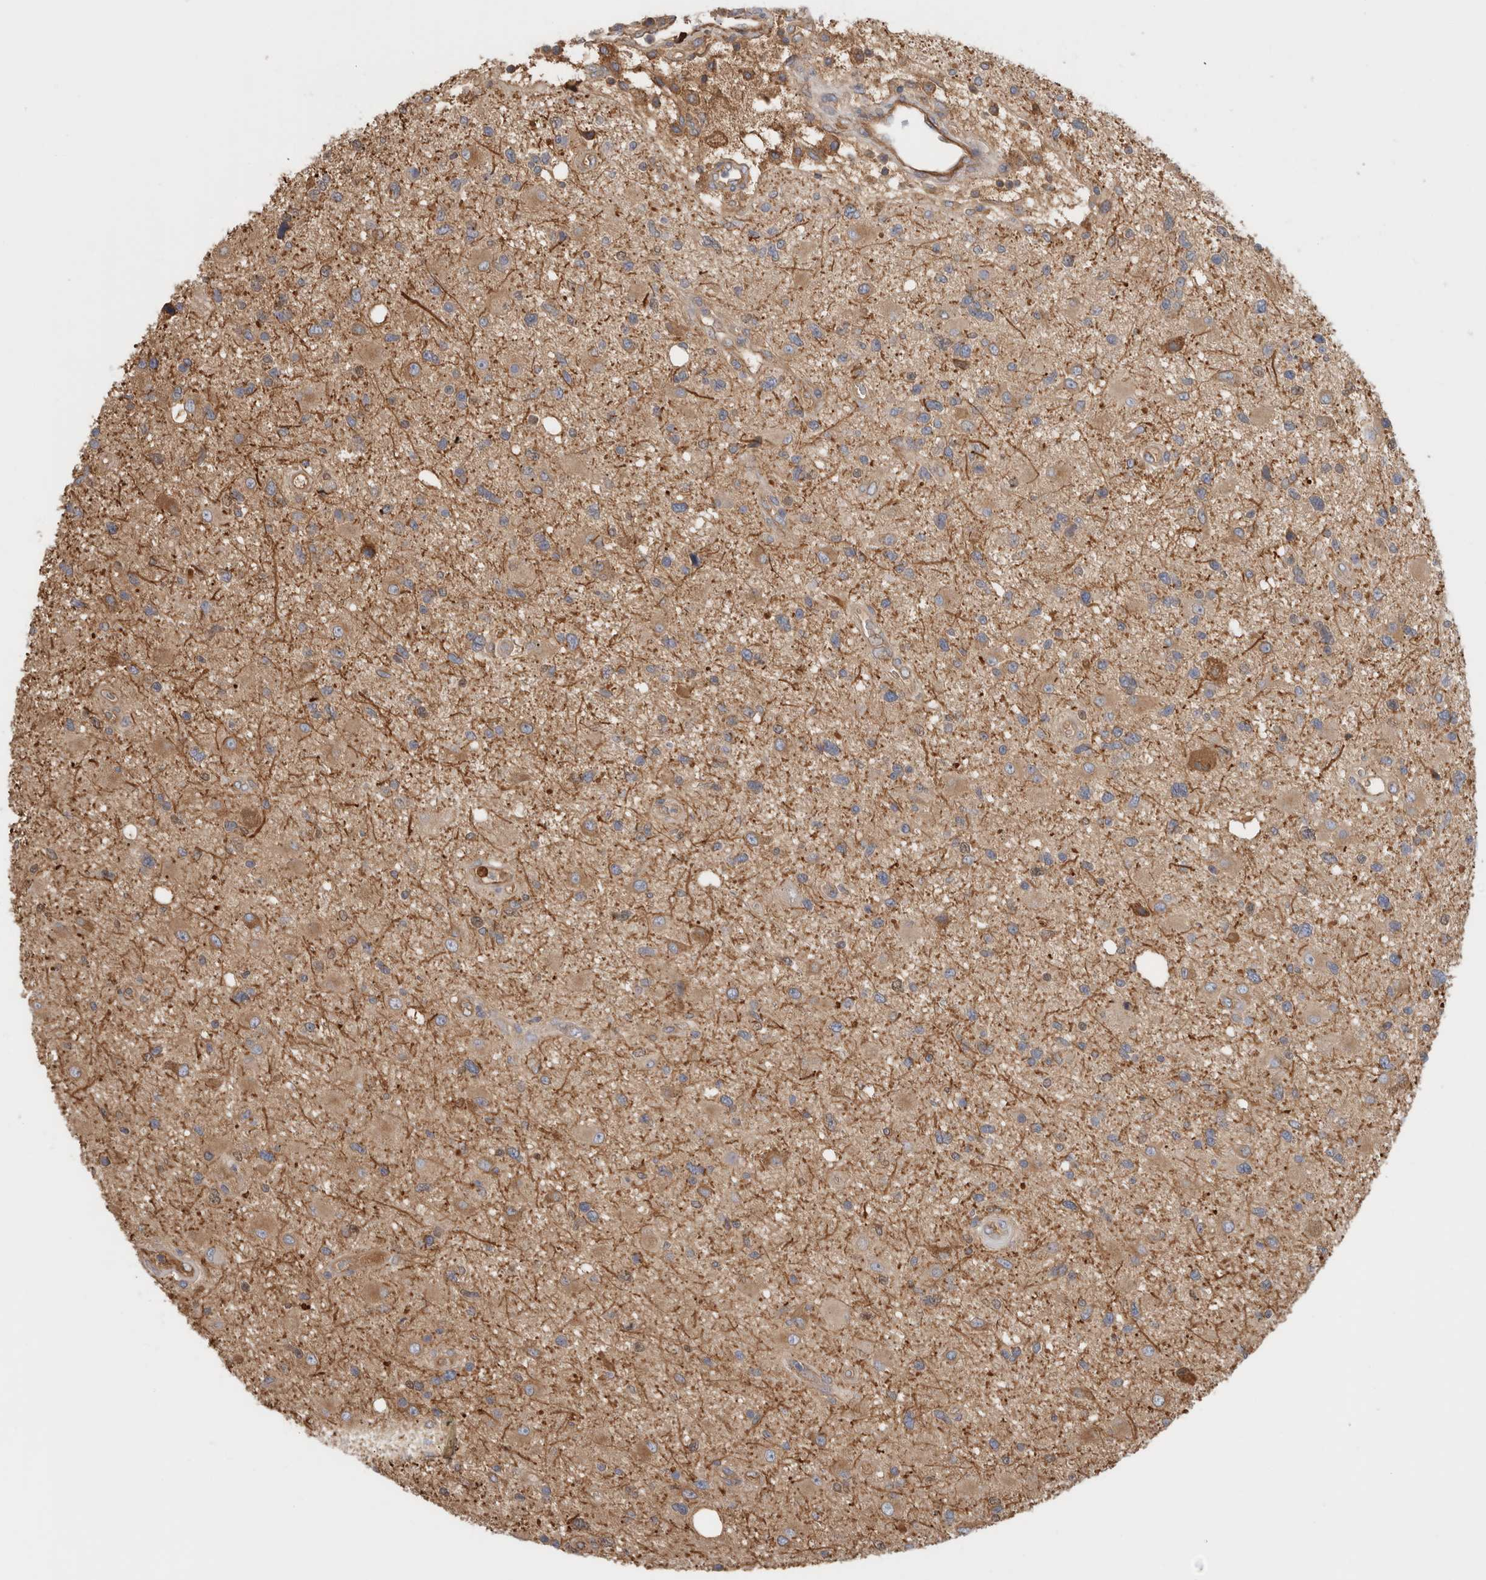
{"staining": {"intensity": "moderate", "quantity": "25%-75%", "location": "cytoplasmic/membranous"}, "tissue": "glioma", "cell_type": "Tumor cells", "image_type": "cancer", "snomed": [{"axis": "morphology", "description": "Glioma, malignant, High grade"}, {"axis": "topography", "description": "Brain"}], "caption": "A brown stain shows moderate cytoplasmic/membranous positivity of a protein in glioma tumor cells.", "gene": "CFI", "patient": {"sex": "male", "age": 33}}